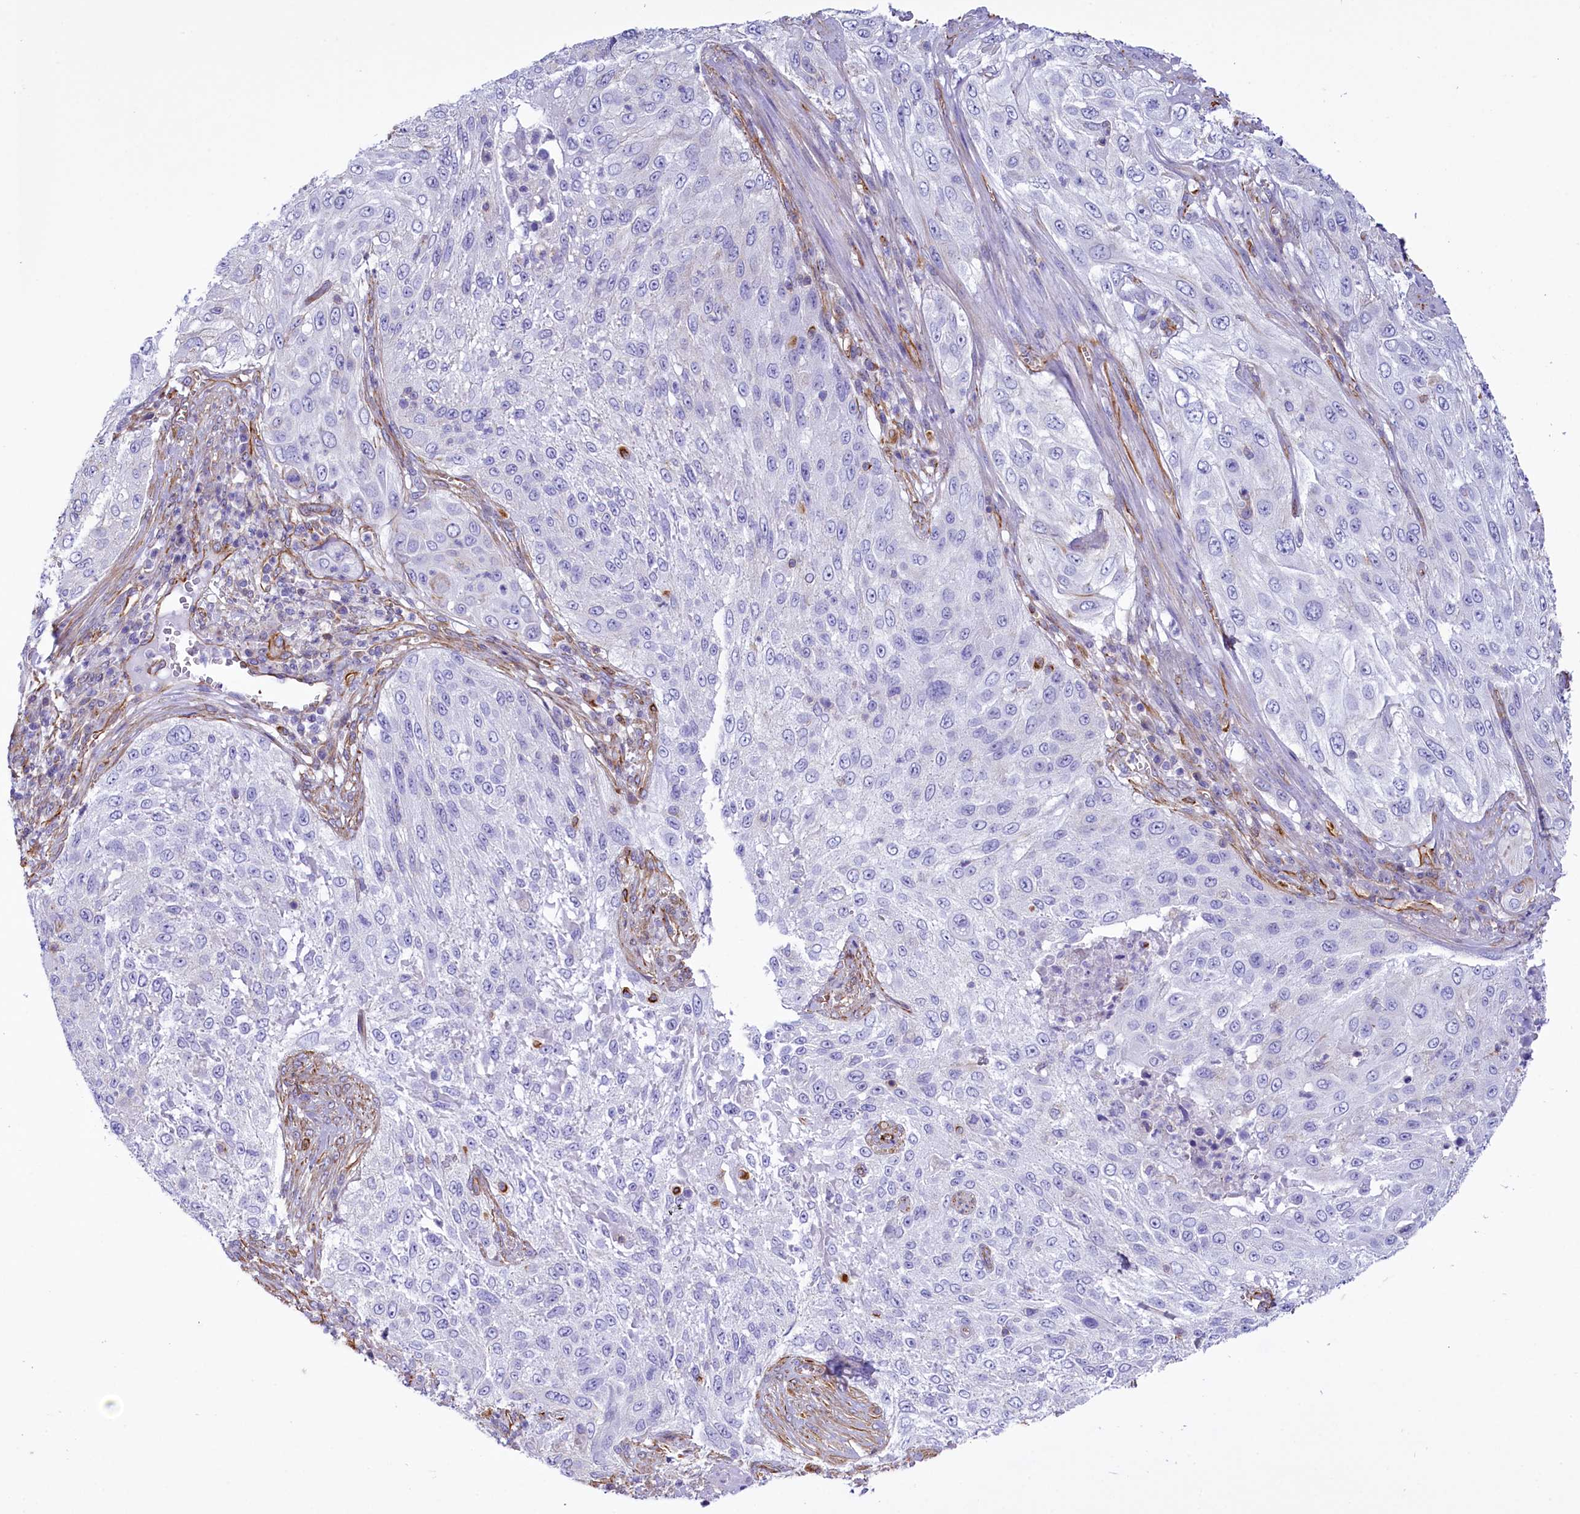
{"staining": {"intensity": "negative", "quantity": "none", "location": "none"}, "tissue": "cervical cancer", "cell_type": "Tumor cells", "image_type": "cancer", "snomed": [{"axis": "morphology", "description": "Squamous cell carcinoma, NOS"}, {"axis": "topography", "description": "Cervix"}], "caption": "An image of cervical squamous cell carcinoma stained for a protein displays no brown staining in tumor cells.", "gene": "CD99", "patient": {"sex": "female", "age": 42}}